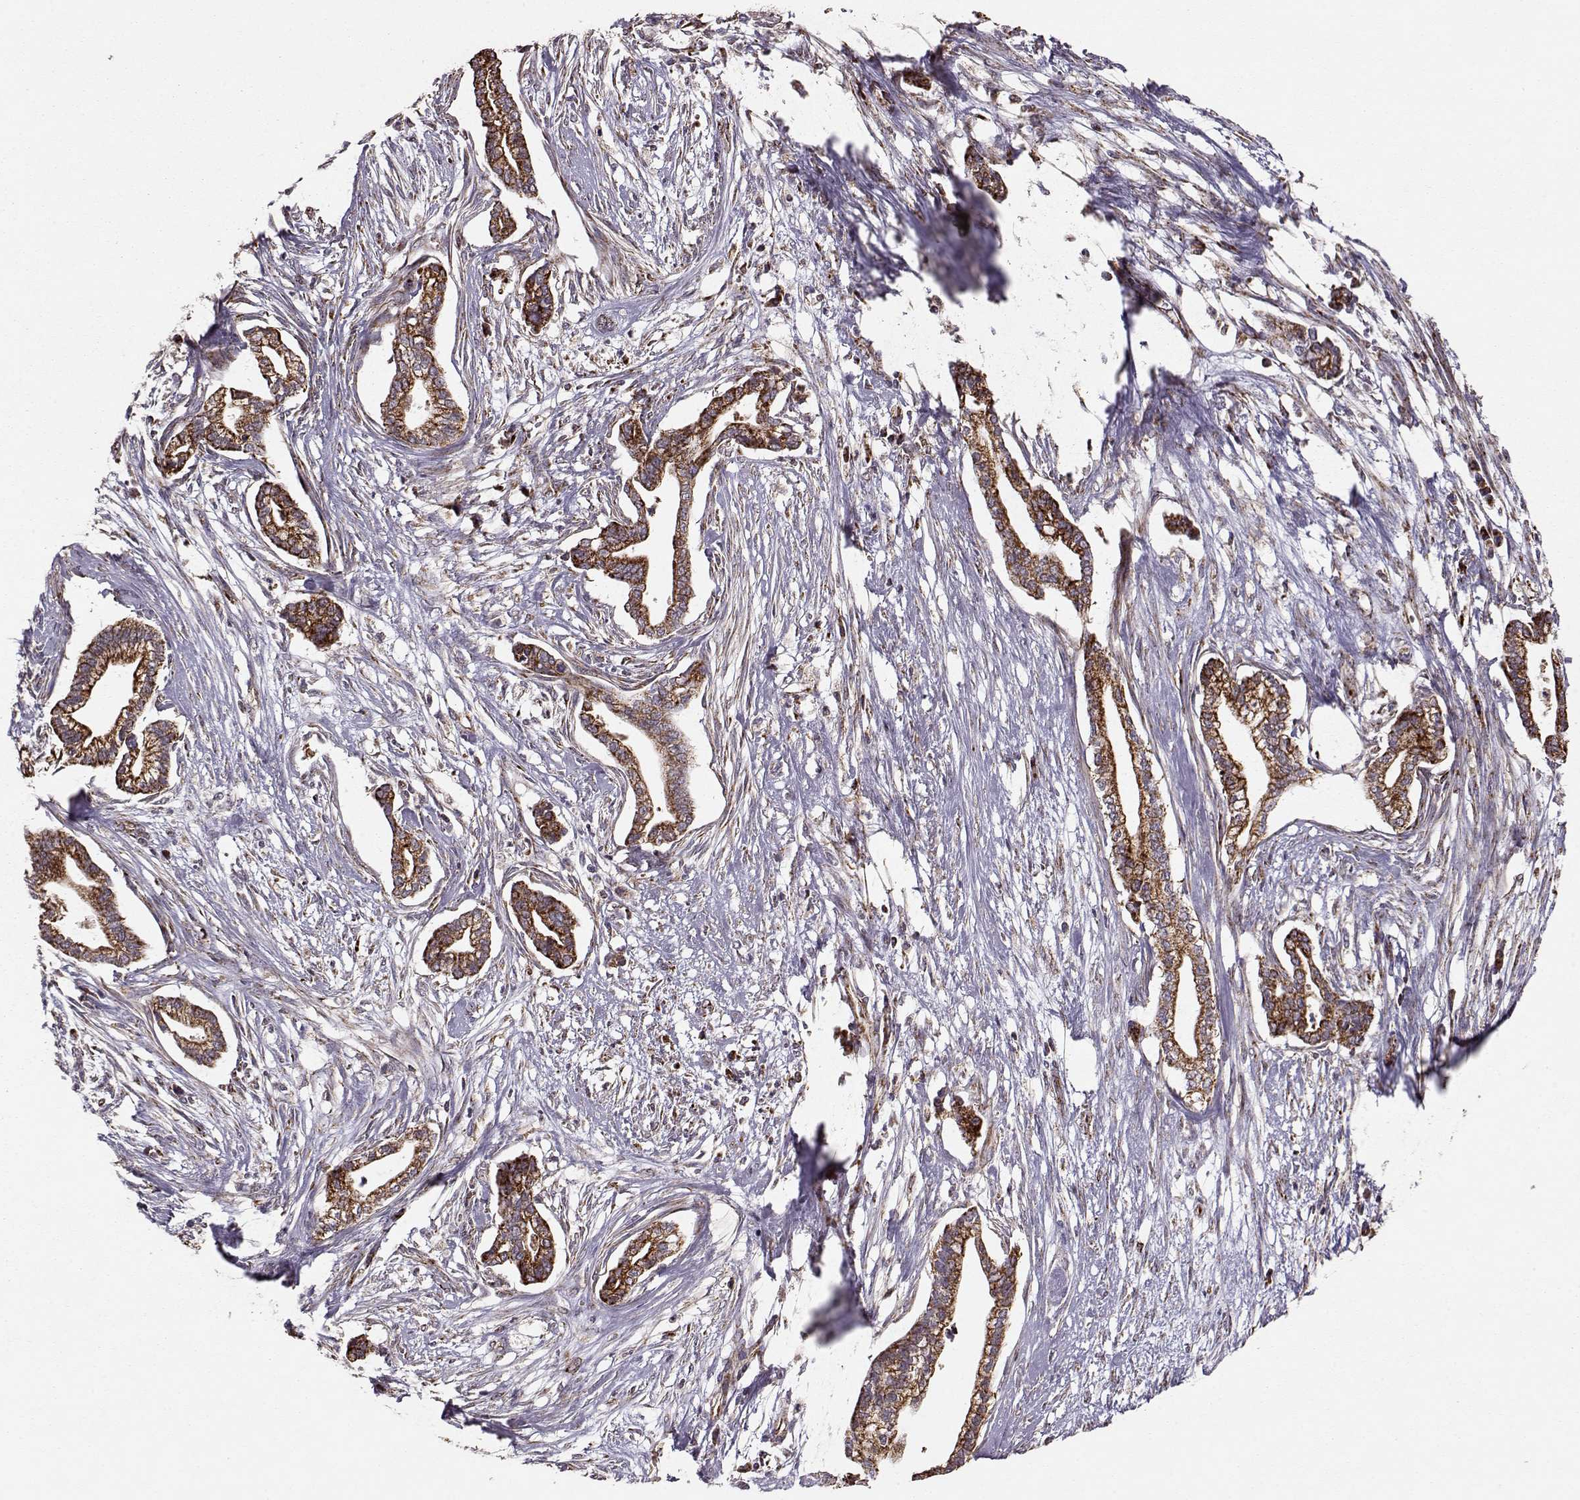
{"staining": {"intensity": "strong", "quantity": ">75%", "location": "cytoplasmic/membranous"}, "tissue": "cervical cancer", "cell_type": "Tumor cells", "image_type": "cancer", "snomed": [{"axis": "morphology", "description": "Adenocarcinoma, NOS"}, {"axis": "topography", "description": "Cervix"}], "caption": "Tumor cells exhibit strong cytoplasmic/membranous staining in about >75% of cells in cervical adenocarcinoma.", "gene": "CMTM3", "patient": {"sex": "female", "age": 62}}